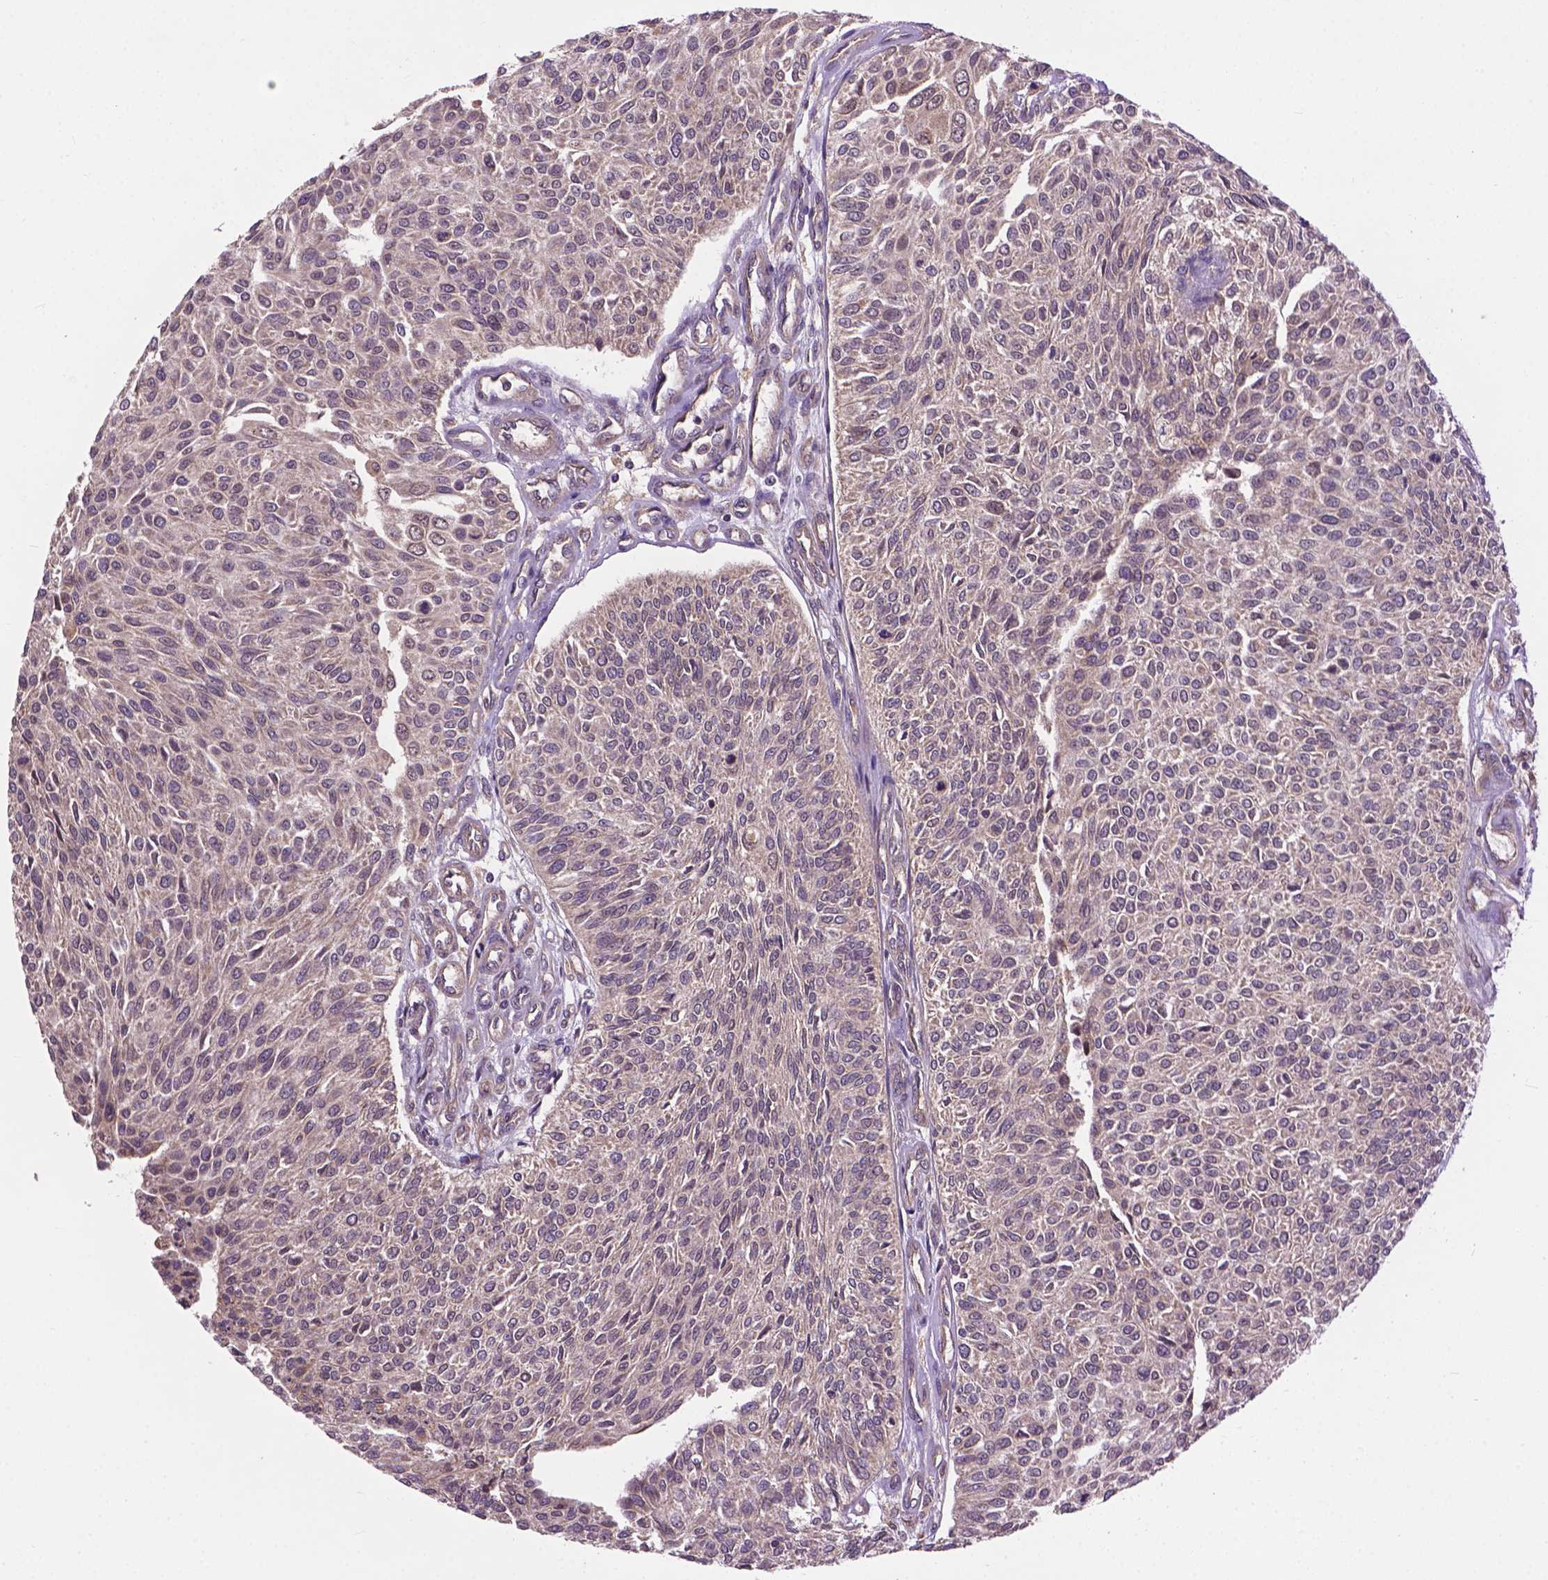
{"staining": {"intensity": "weak", "quantity": ">75%", "location": "cytoplasmic/membranous"}, "tissue": "urothelial cancer", "cell_type": "Tumor cells", "image_type": "cancer", "snomed": [{"axis": "morphology", "description": "Urothelial carcinoma, NOS"}, {"axis": "topography", "description": "Urinary bladder"}], "caption": "Urothelial cancer was stained to show a protein in brown. There is low levels of weak cytoplasmic/membranous positivity in approximately >75% of tumor cells.", "gene": "ZNF616", "patient": {"sex": "male", "age": 55}}